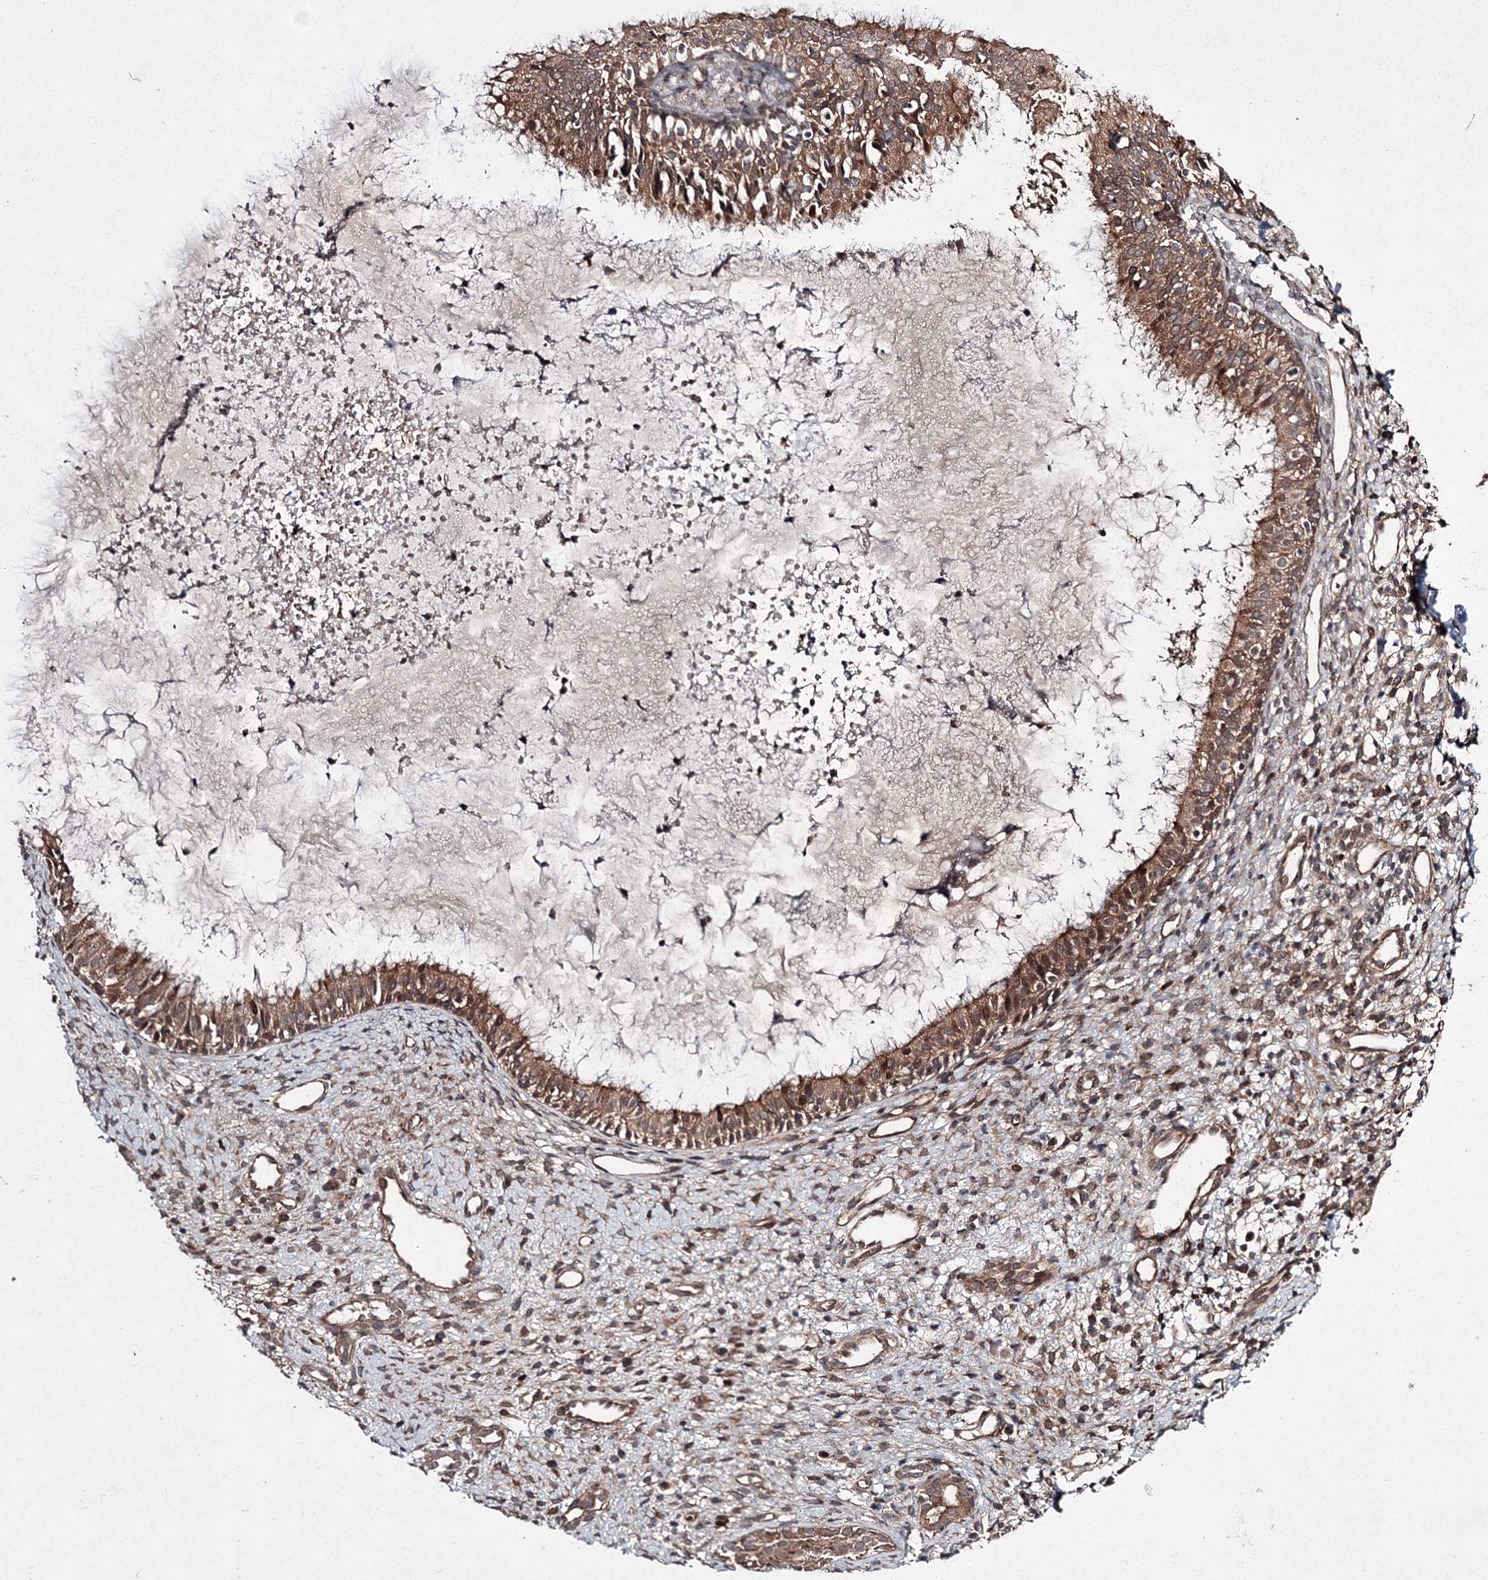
{"staining": {"intensity": "strong", "quantity": ">75%", "location": "cytoplasmic/membranous"}, "tissue": "nasopharynx", "cell_type": "Respiratory epithelial cells", "image_type": "normal", "snomed": [{"axis": "morphology", "description": "Normal tissue, NOS"}, {"axis": "topography", "description": "Nasopharynx"}], "caption": "Protein analysis of normal nasopharynx shows strong cytoplasmic/membranous staining in about >75% of respiratory epithelial cells.", "gene": "RANBP3L", "patient": {"sex": "male", "age": 22}}